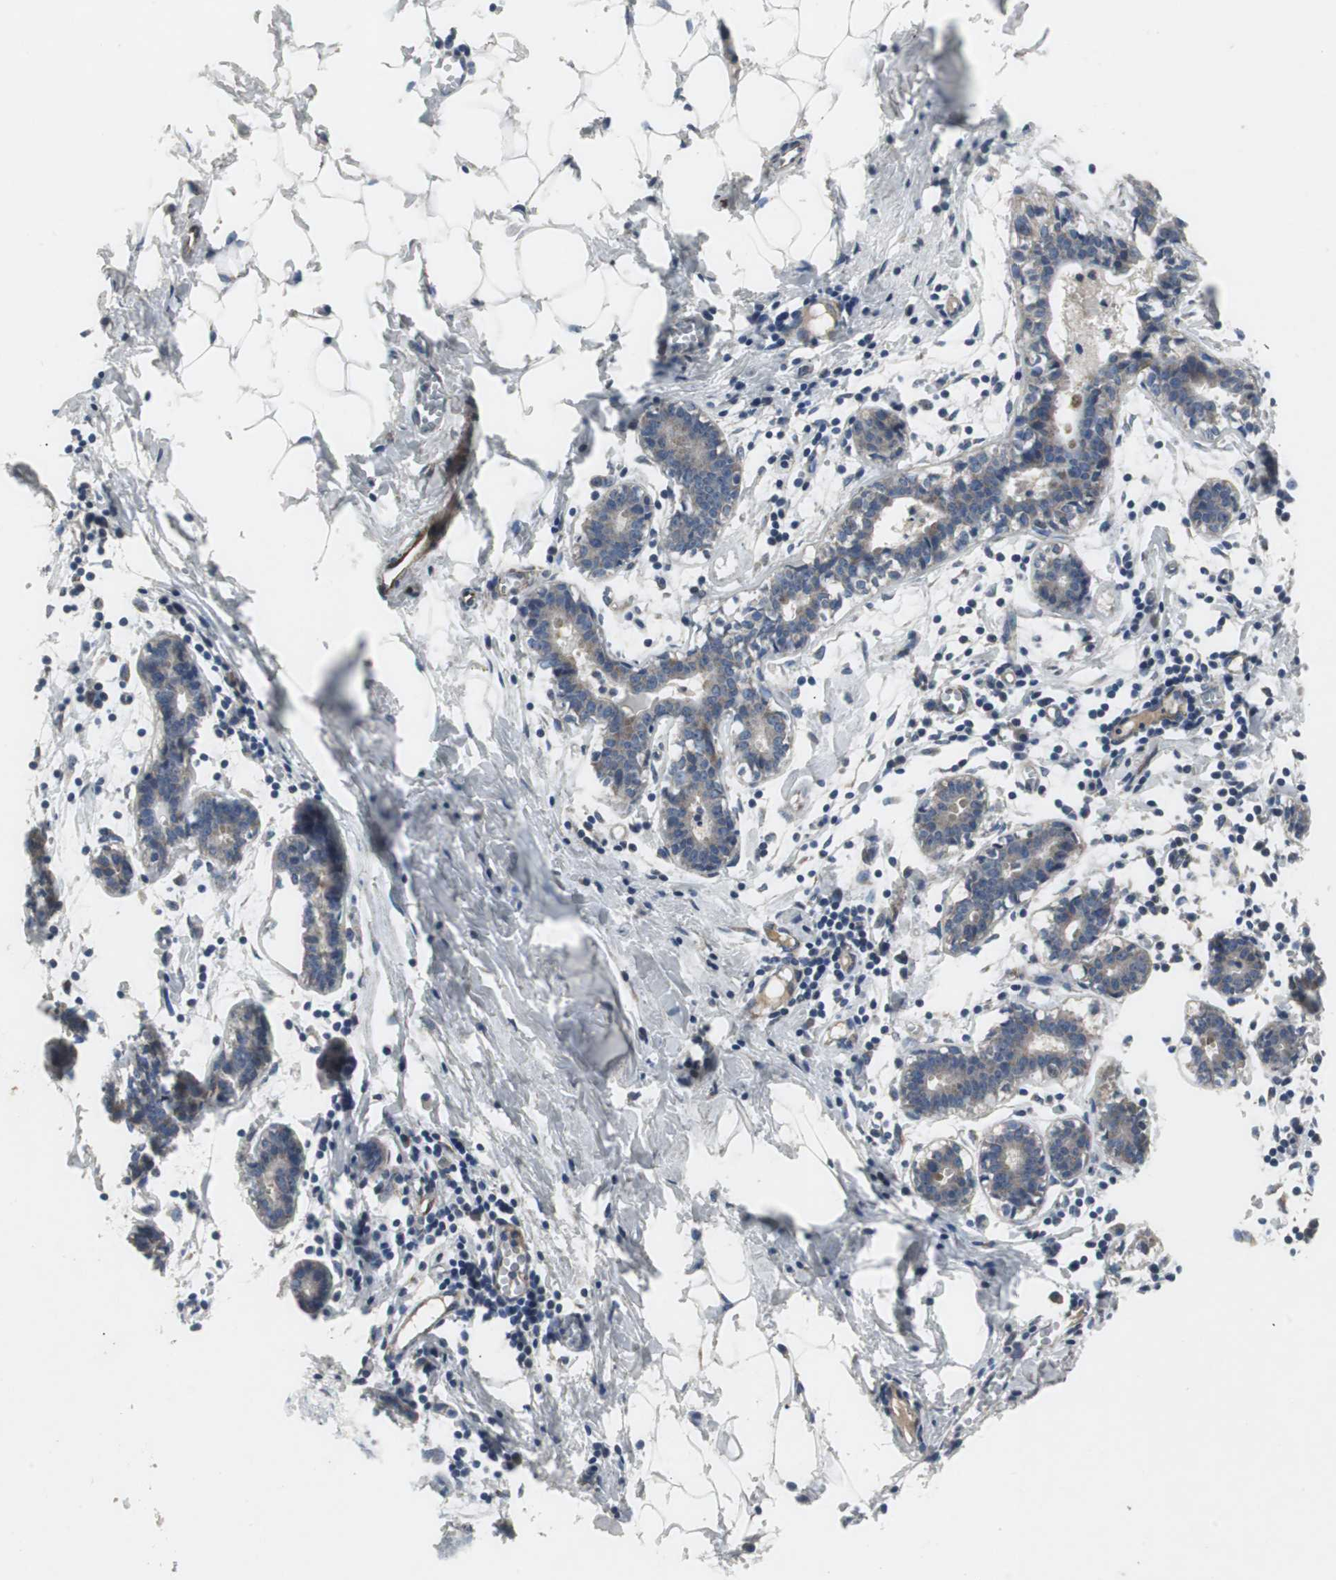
{"staining": {"intensity": "negative", "quantity": "none", "location": "none"}, "tissue": "breast", "cell_type": "Adipocytes", "image_type": "normal", "snomed": [{"axis": "morphology", "description": "Normal tissue, NOS"}, {"axis": "topography", "description": "Breast"}], "caption": "Breast stained for a protein using immunohistochemistry (IHC) exhibits no positivity adipocytes.", "gene": "ISCU", "patient": {"sex": "female", "age": 27}}